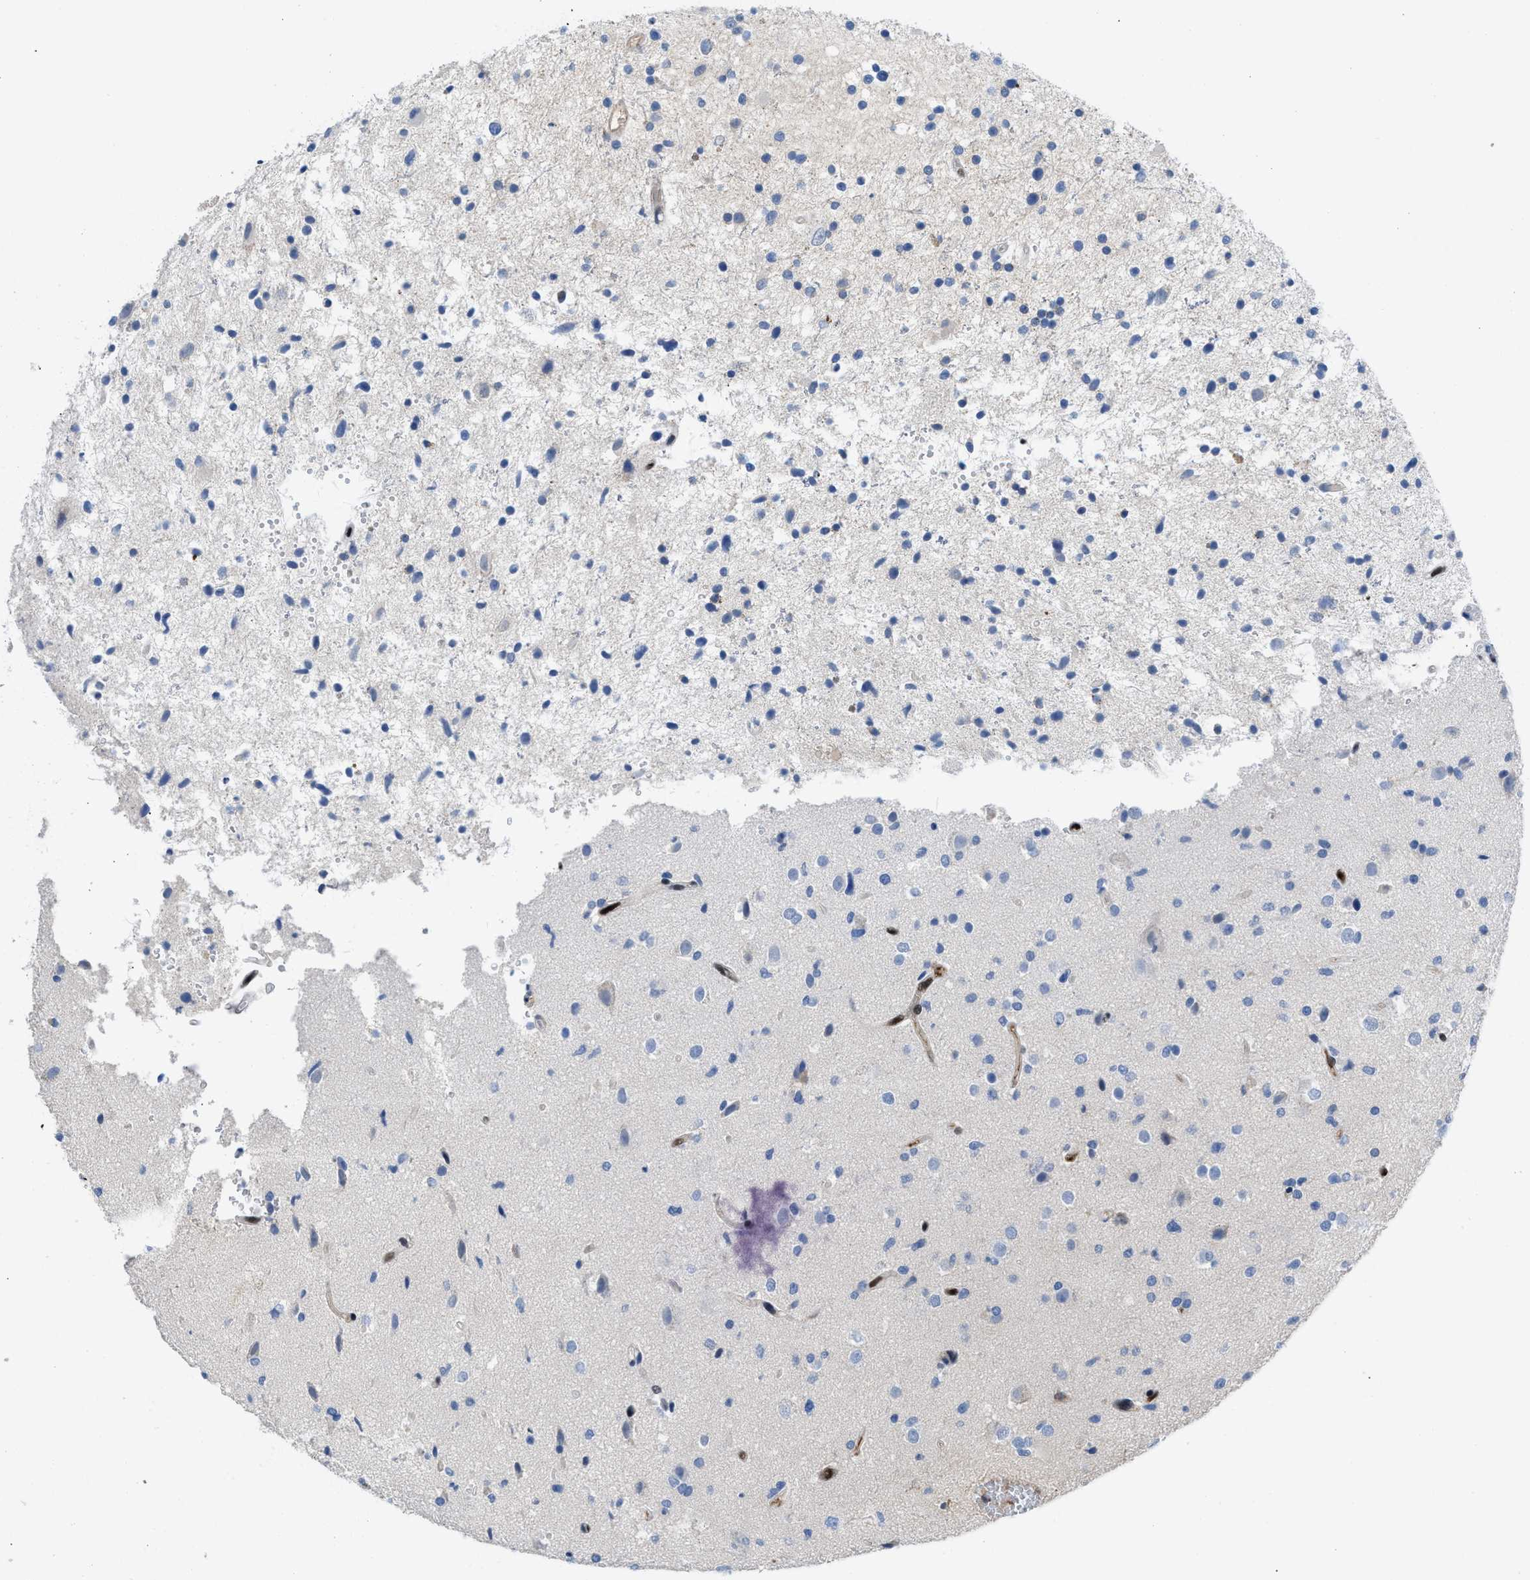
{"staining": {"intensity": "negative", "quantity": "none", "location": "none"}, "tissue": "glioma", "cell_type": "Tumor cells", "image_type": "cancer", "snomed": [{"axis": "morphology", "description": "Glioma, malignant, High grade"}, {"axis": "topography", "description": "Brain"}], "caption": "A histopathology image of human glioma is negative for staining in tumor cells. (DAB immunohistochemistry, high magnification).", "gene": "LEF1", "patient": {"sex": "male", "age": 33}}